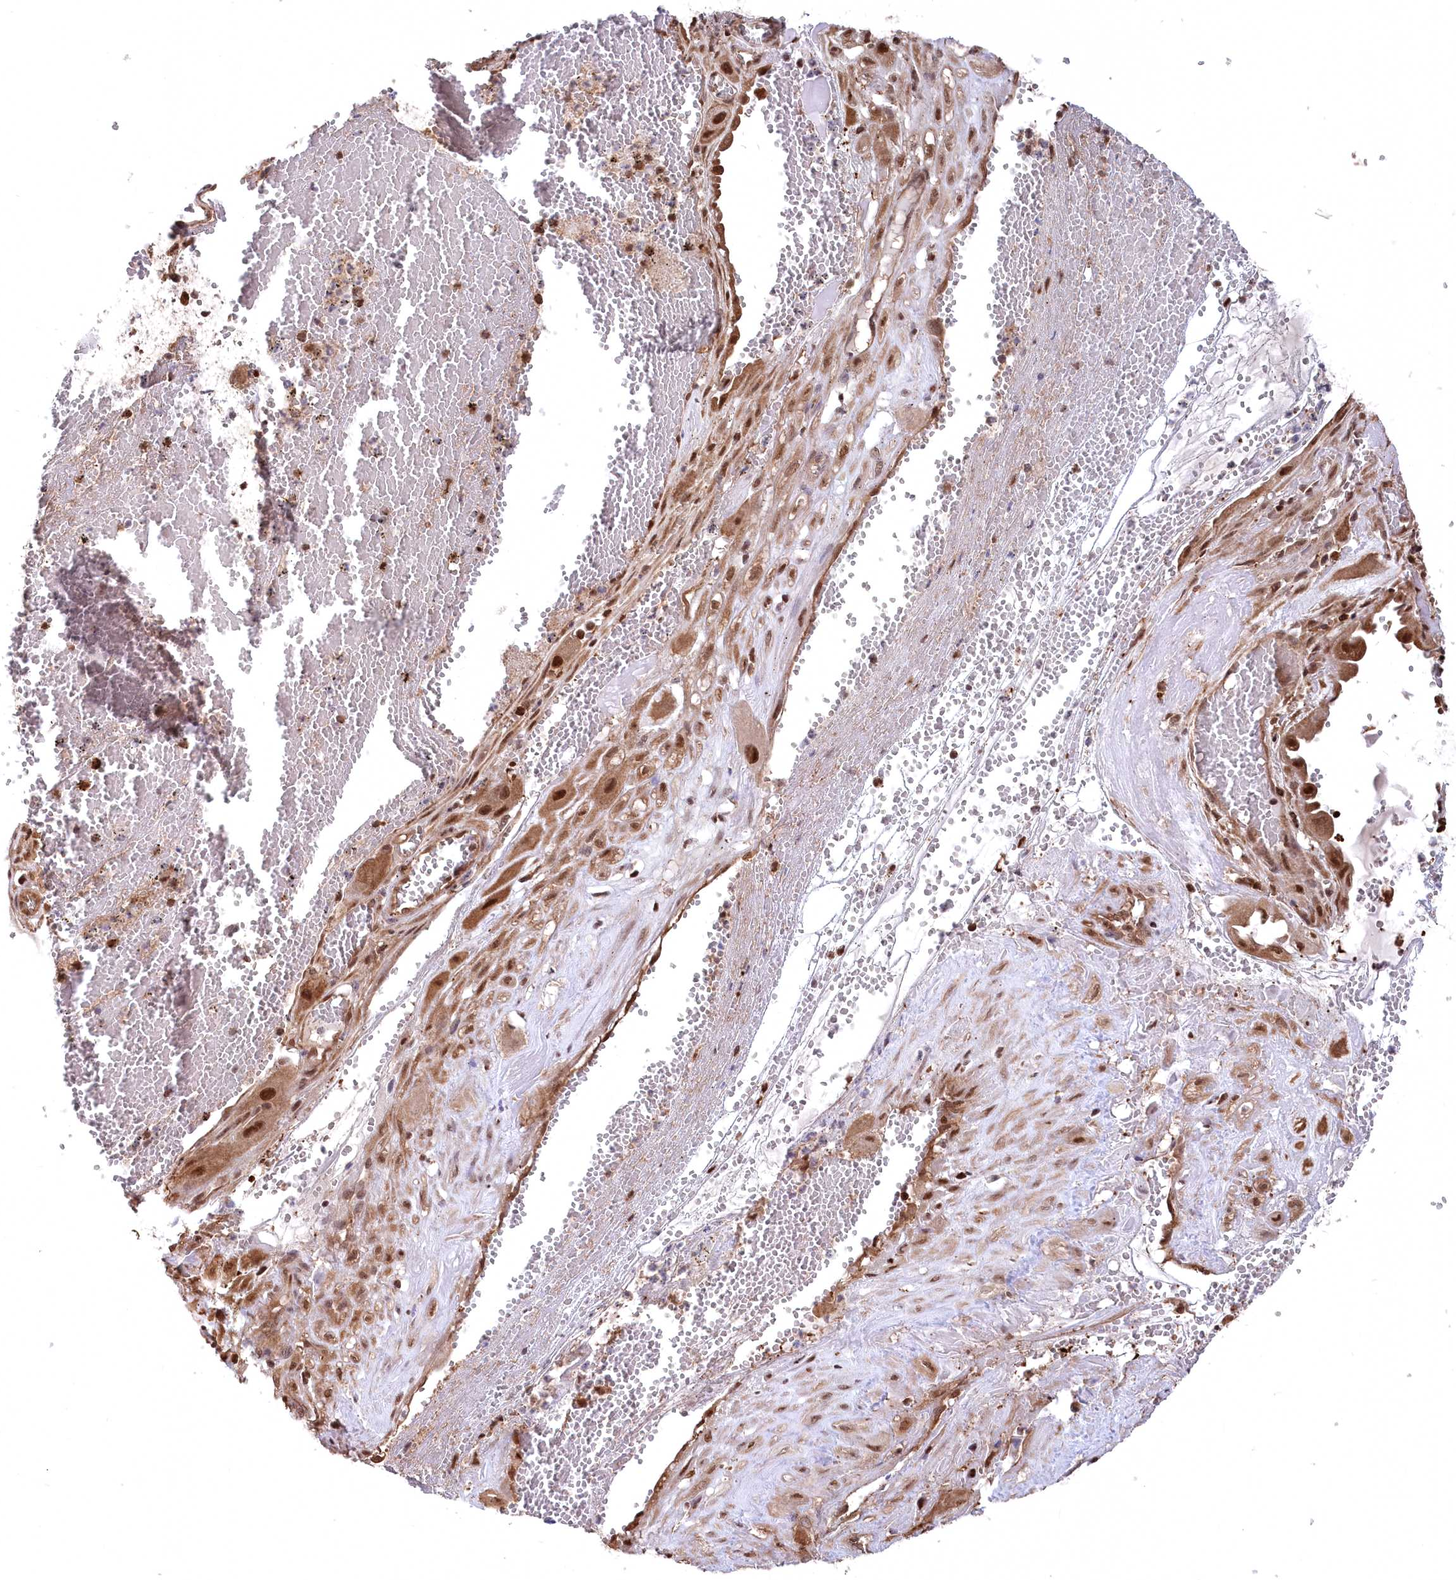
{"staining": {"intensity": "moderate", "quantity": ">75%", "location": "cytoplasmic/membranous,nuclear"}, "tissue": "cervical cancer", "cell_type": "Tumor cells", "image_type": "cancer", "snomed": [{"axis": "morphology", "description": "Squamous cell carcinoma, NOS"}, {"axis": "topography", "description": "Cervix"}], "caption": "Immunohistochemistry of cervical cancer shows medium levels of moderate cytoplasmic/membranous and nuclear expression in approximately >75% of tumor cells.", "gene": "PSMA1", "patient": {"sex": "female", "age": 34}}